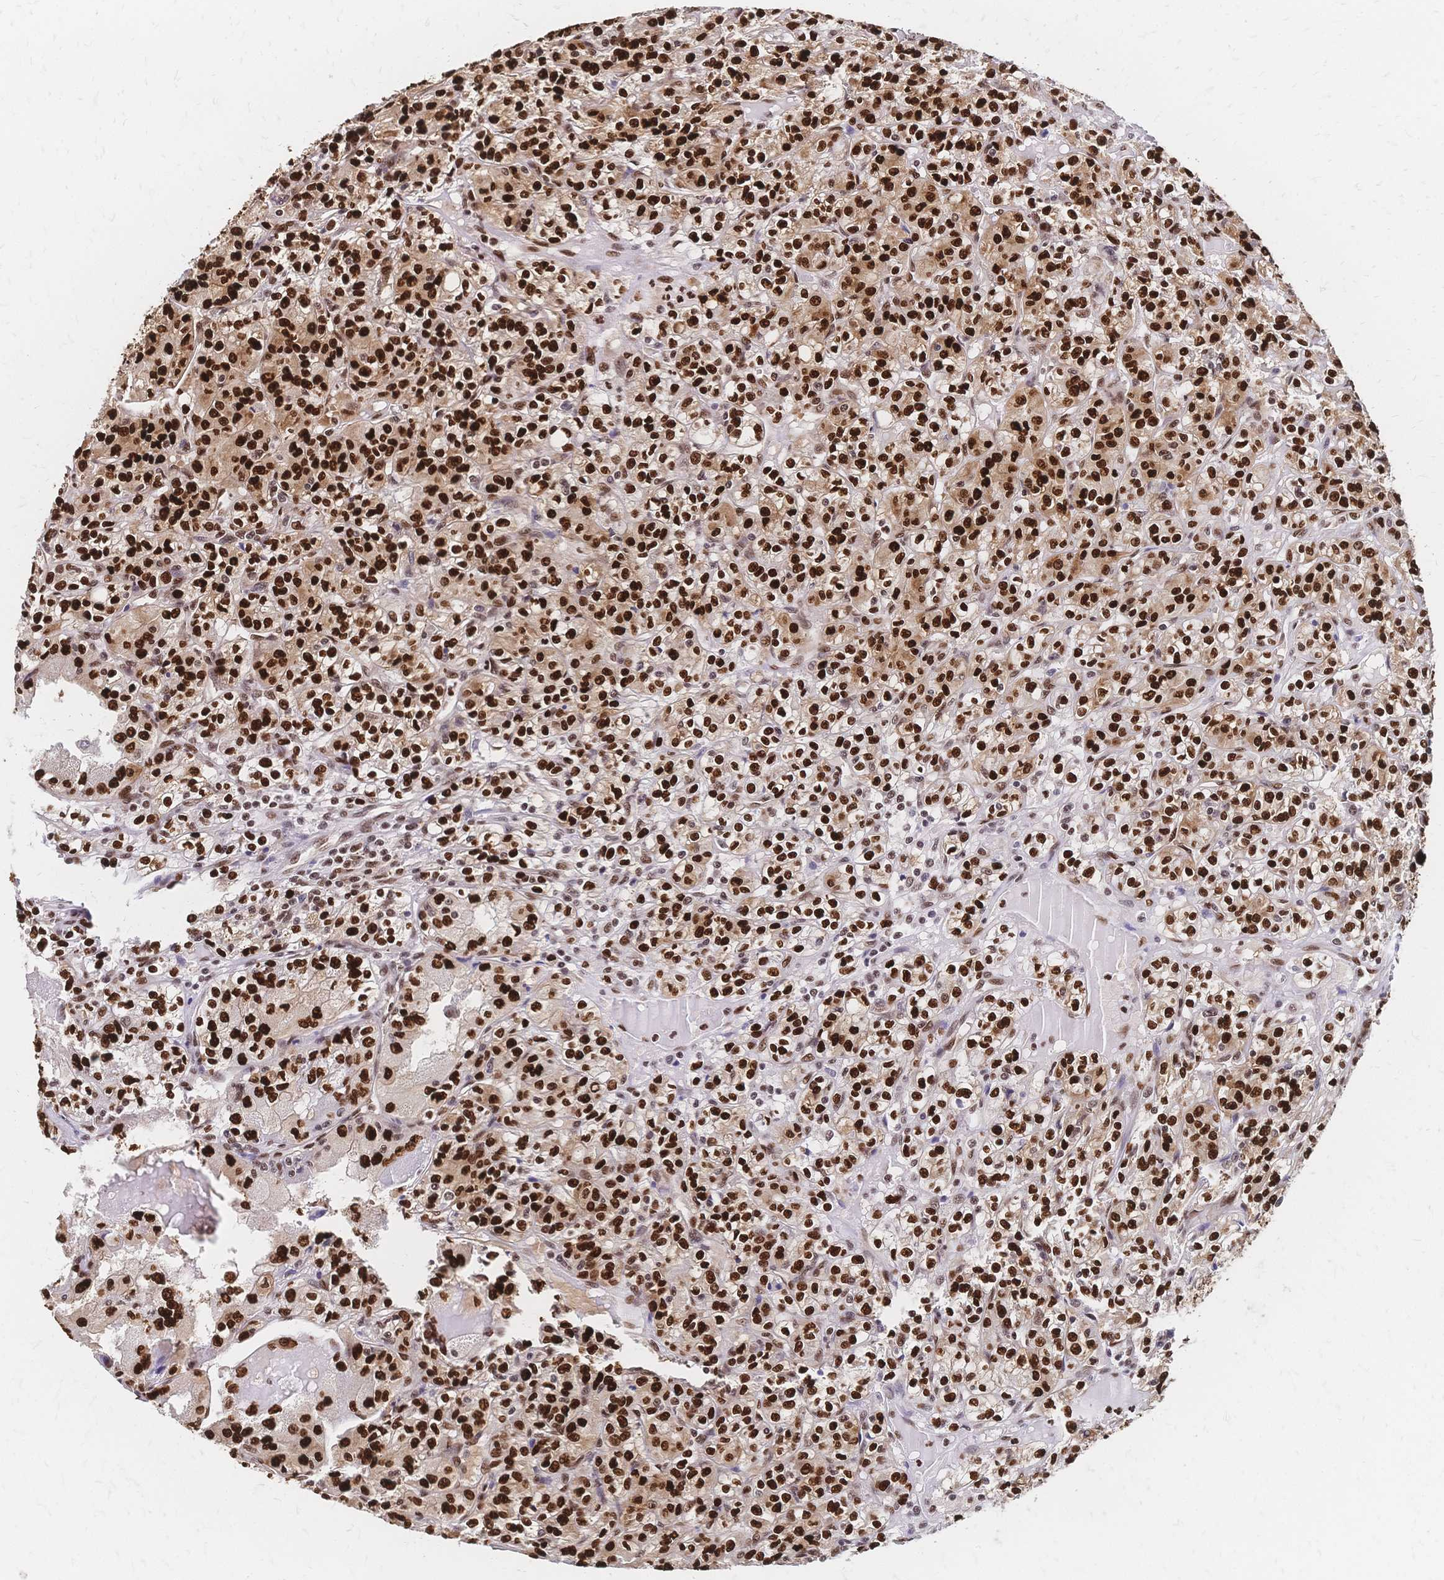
{"staining": {"intensity": "strong", "quantity": ">75%", "location": "nuclear"}, "tissue": "renal cancer", "cell_type": "Tumor cells", "image_type": "cancer", "snomed": [{"axis": "morphology", "description": "Adenocarcinoma, NOS"}, {"axis": "topography", "description": "Kidney"}], "caption": "Human renal adenocarcinoma stained for a protein (brown) shows strong nuclear positive expression in about >75% of tumor cells.", "gene": "HDGF", "patient": {"sex": "male", "age": 36}}